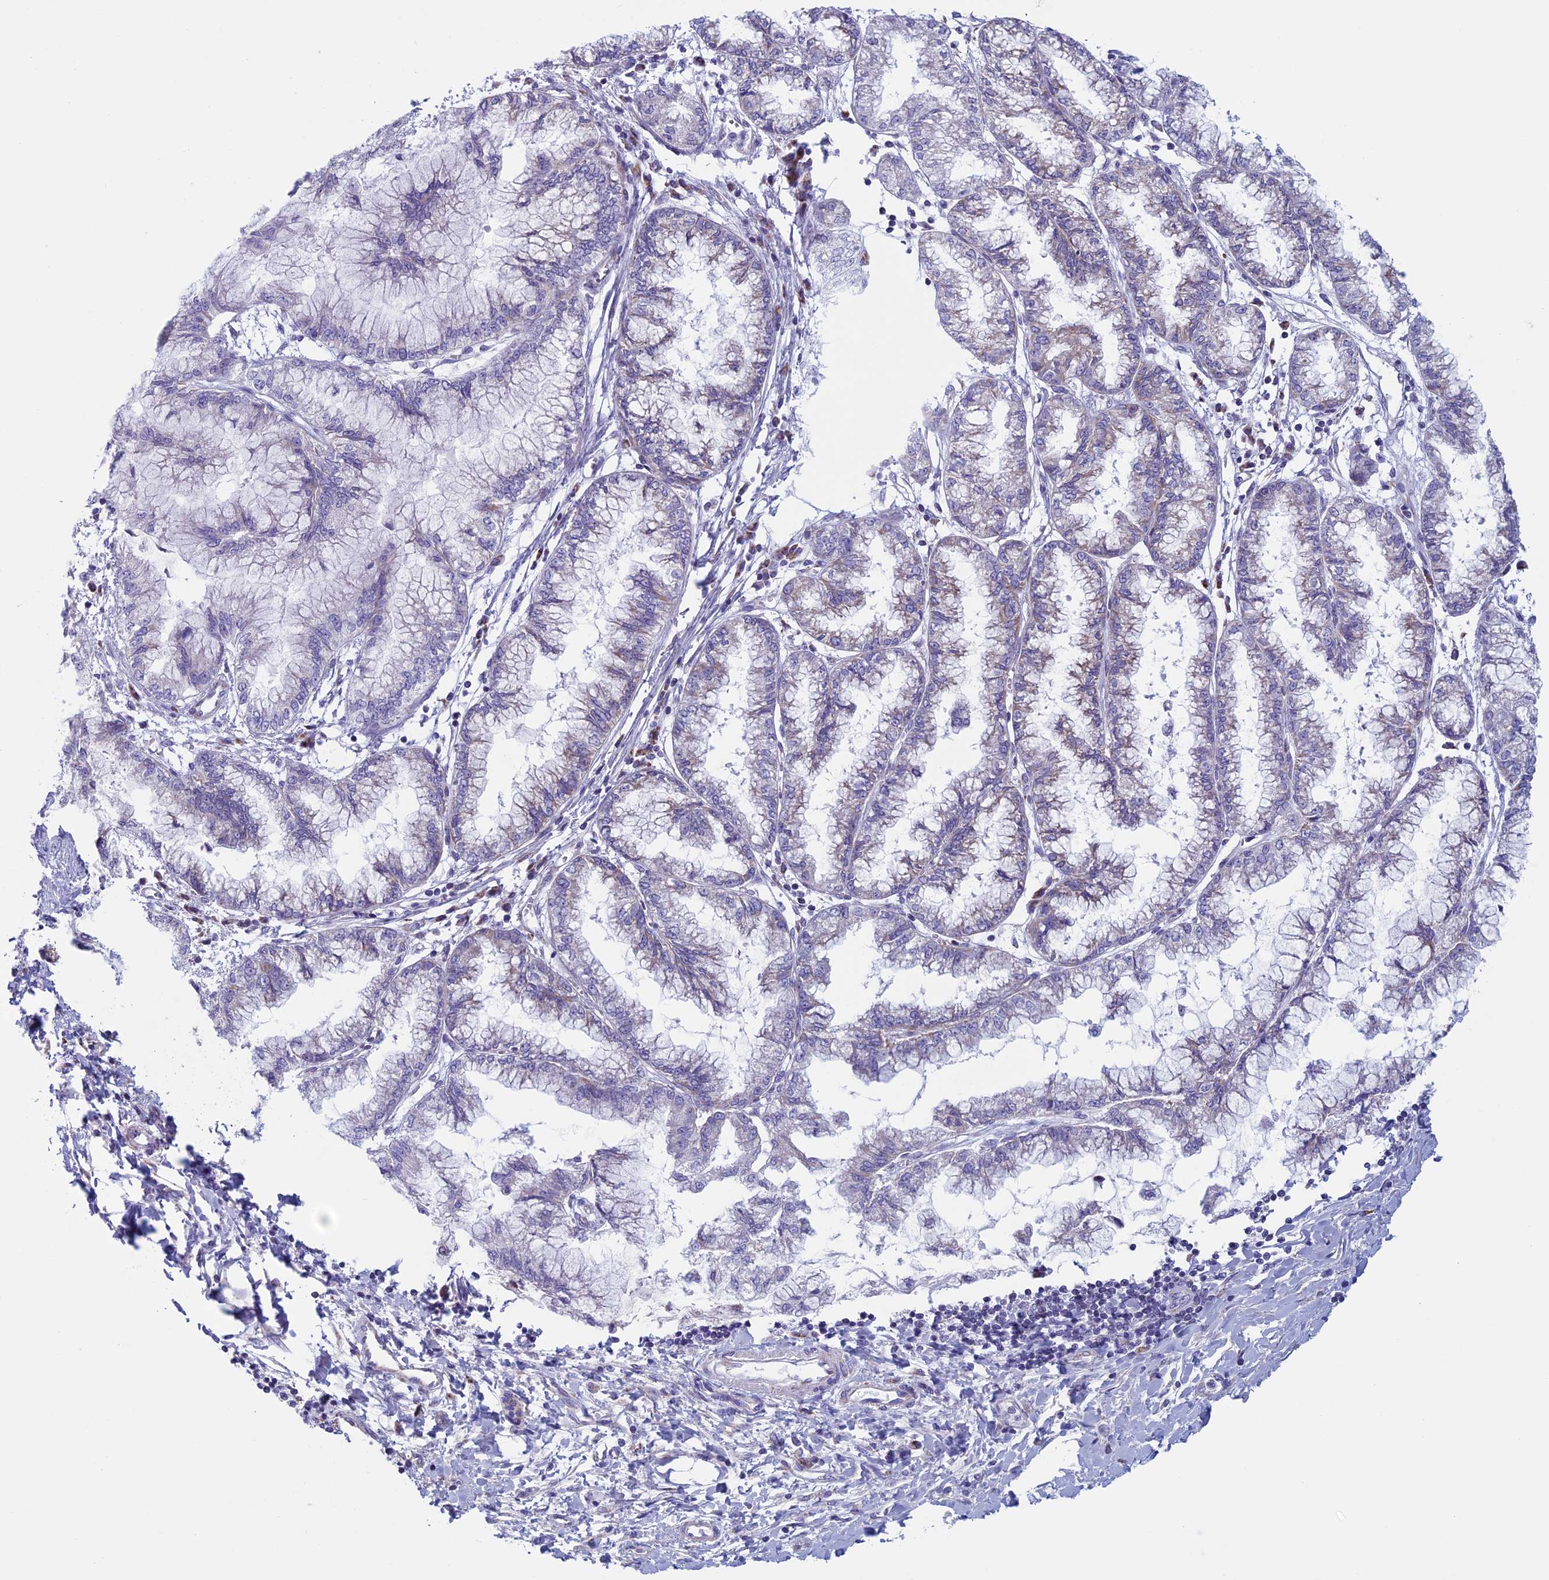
{"staining": {"intensity": "negative", "quantity": "none", "location": "none"}, "tissue": "pancreatic cancer", "cell_type": "Tumor cells", "image_type": "cancer", "snomed": [{"axis": "morphology", "description": "Adenocarcinoma, NOS"}, {"axis": "topography", "description": "Pancreas"}], "caption": "High magnification brightfield microscopy of pancreatic cancer (adenocarcinoma) stained with DAB (3,3'-diaminobenzidine) (brown) and counterstained with hematoxylin (blue): tumor cells show no significant staining.", "gene": "NDUFB9", "patient": {"sex": "male", "age": 73}}